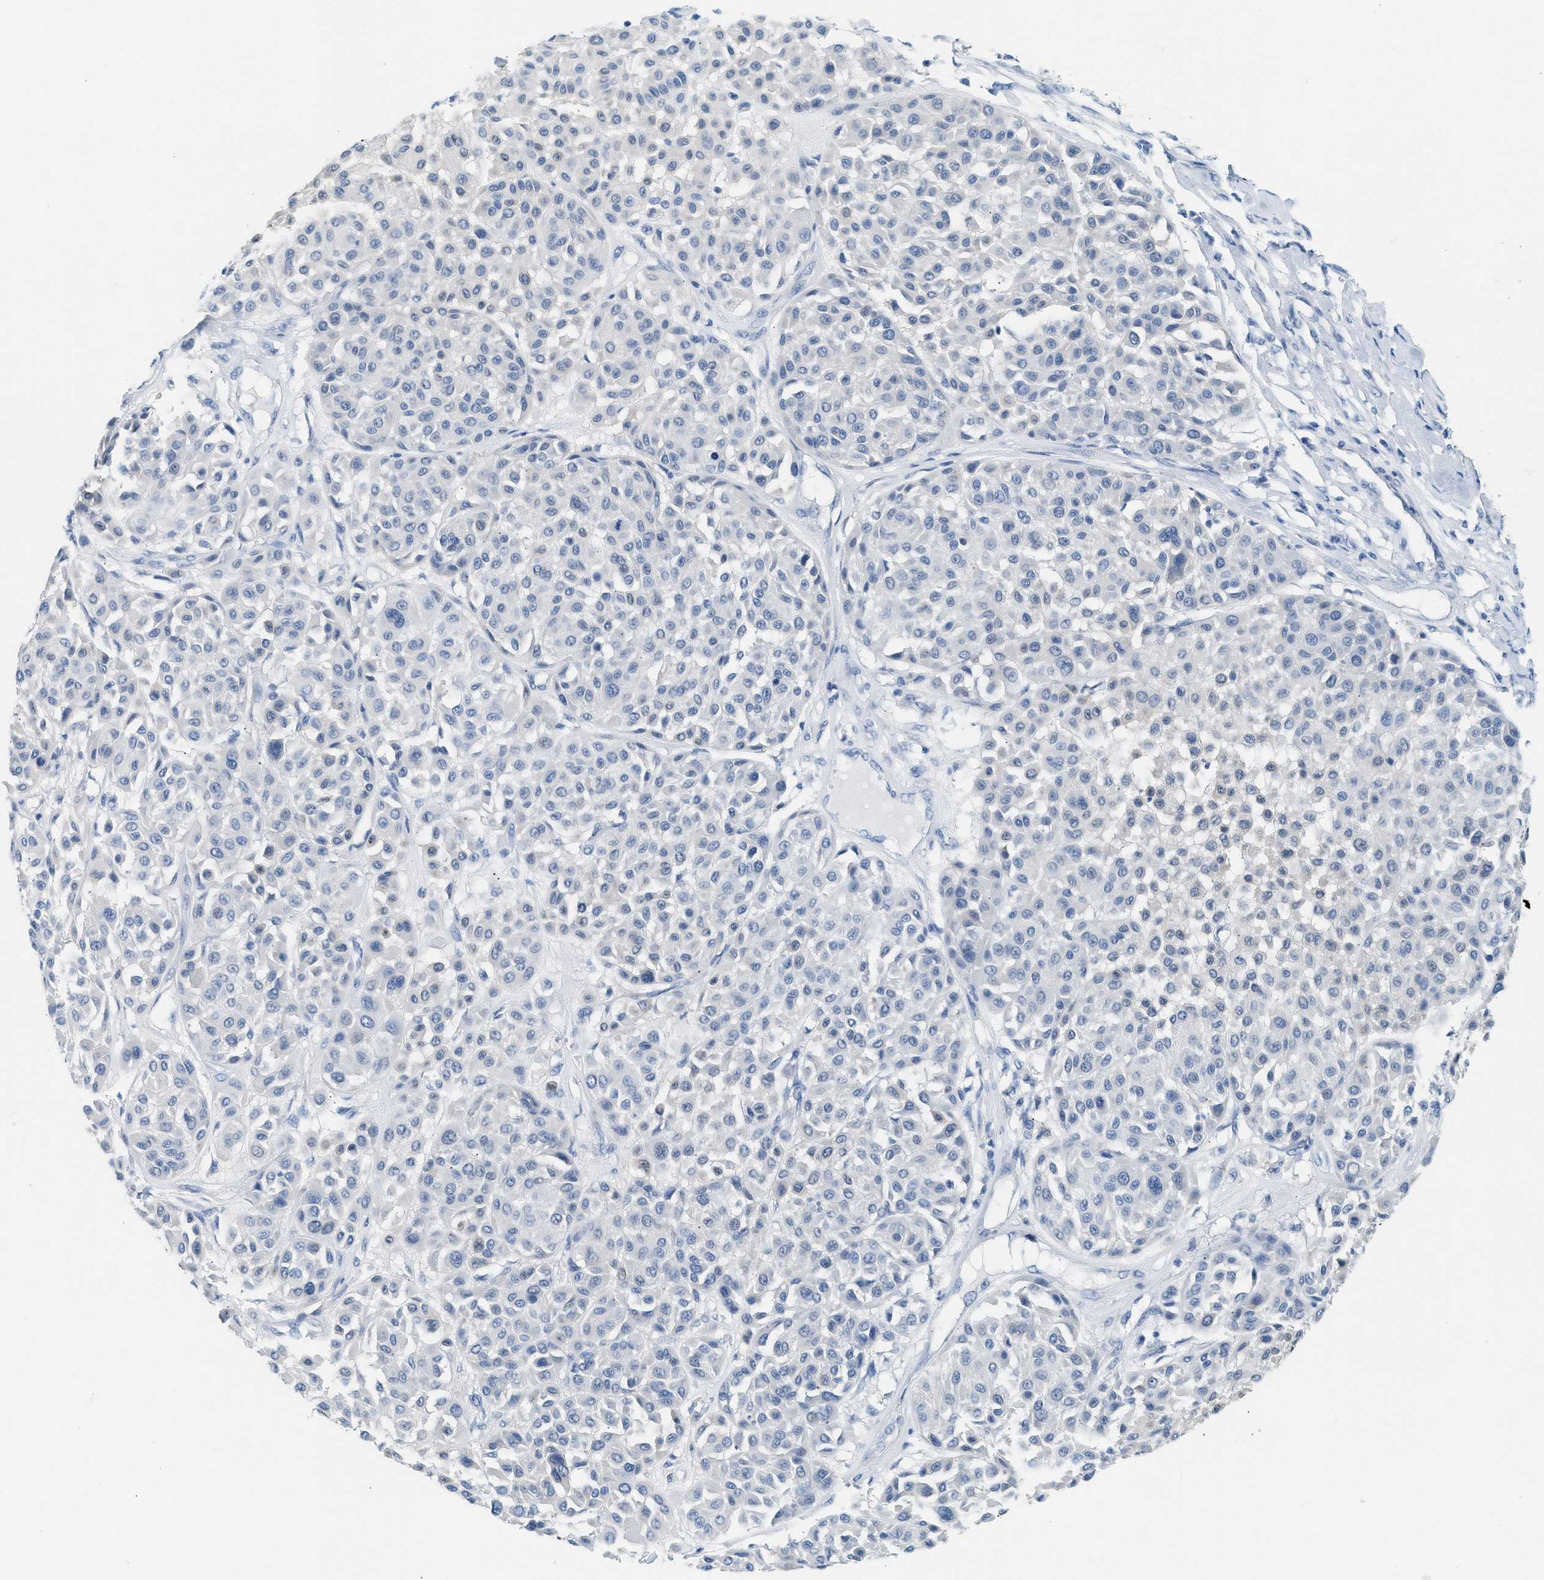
{"staining": {"intensity": "negative", "quantity": "none", "location": "none"}, "tissue": "melanoma", "cell_type": "Tumor cells", "image_type": "cancer", "snomed": [{"axis": "morphology", "description": "Malignant melanoma, Metastatic site"}, {"axis": "topography", "description": "Soft tissue"}], "caption": "Immunohistochemistry (IHC) image of melanoma stained for a protein (brown), which demonstrates no expression in tumor cells.", "gene": "SPAM1", "patient": {"sex": "male", "age": 41}}